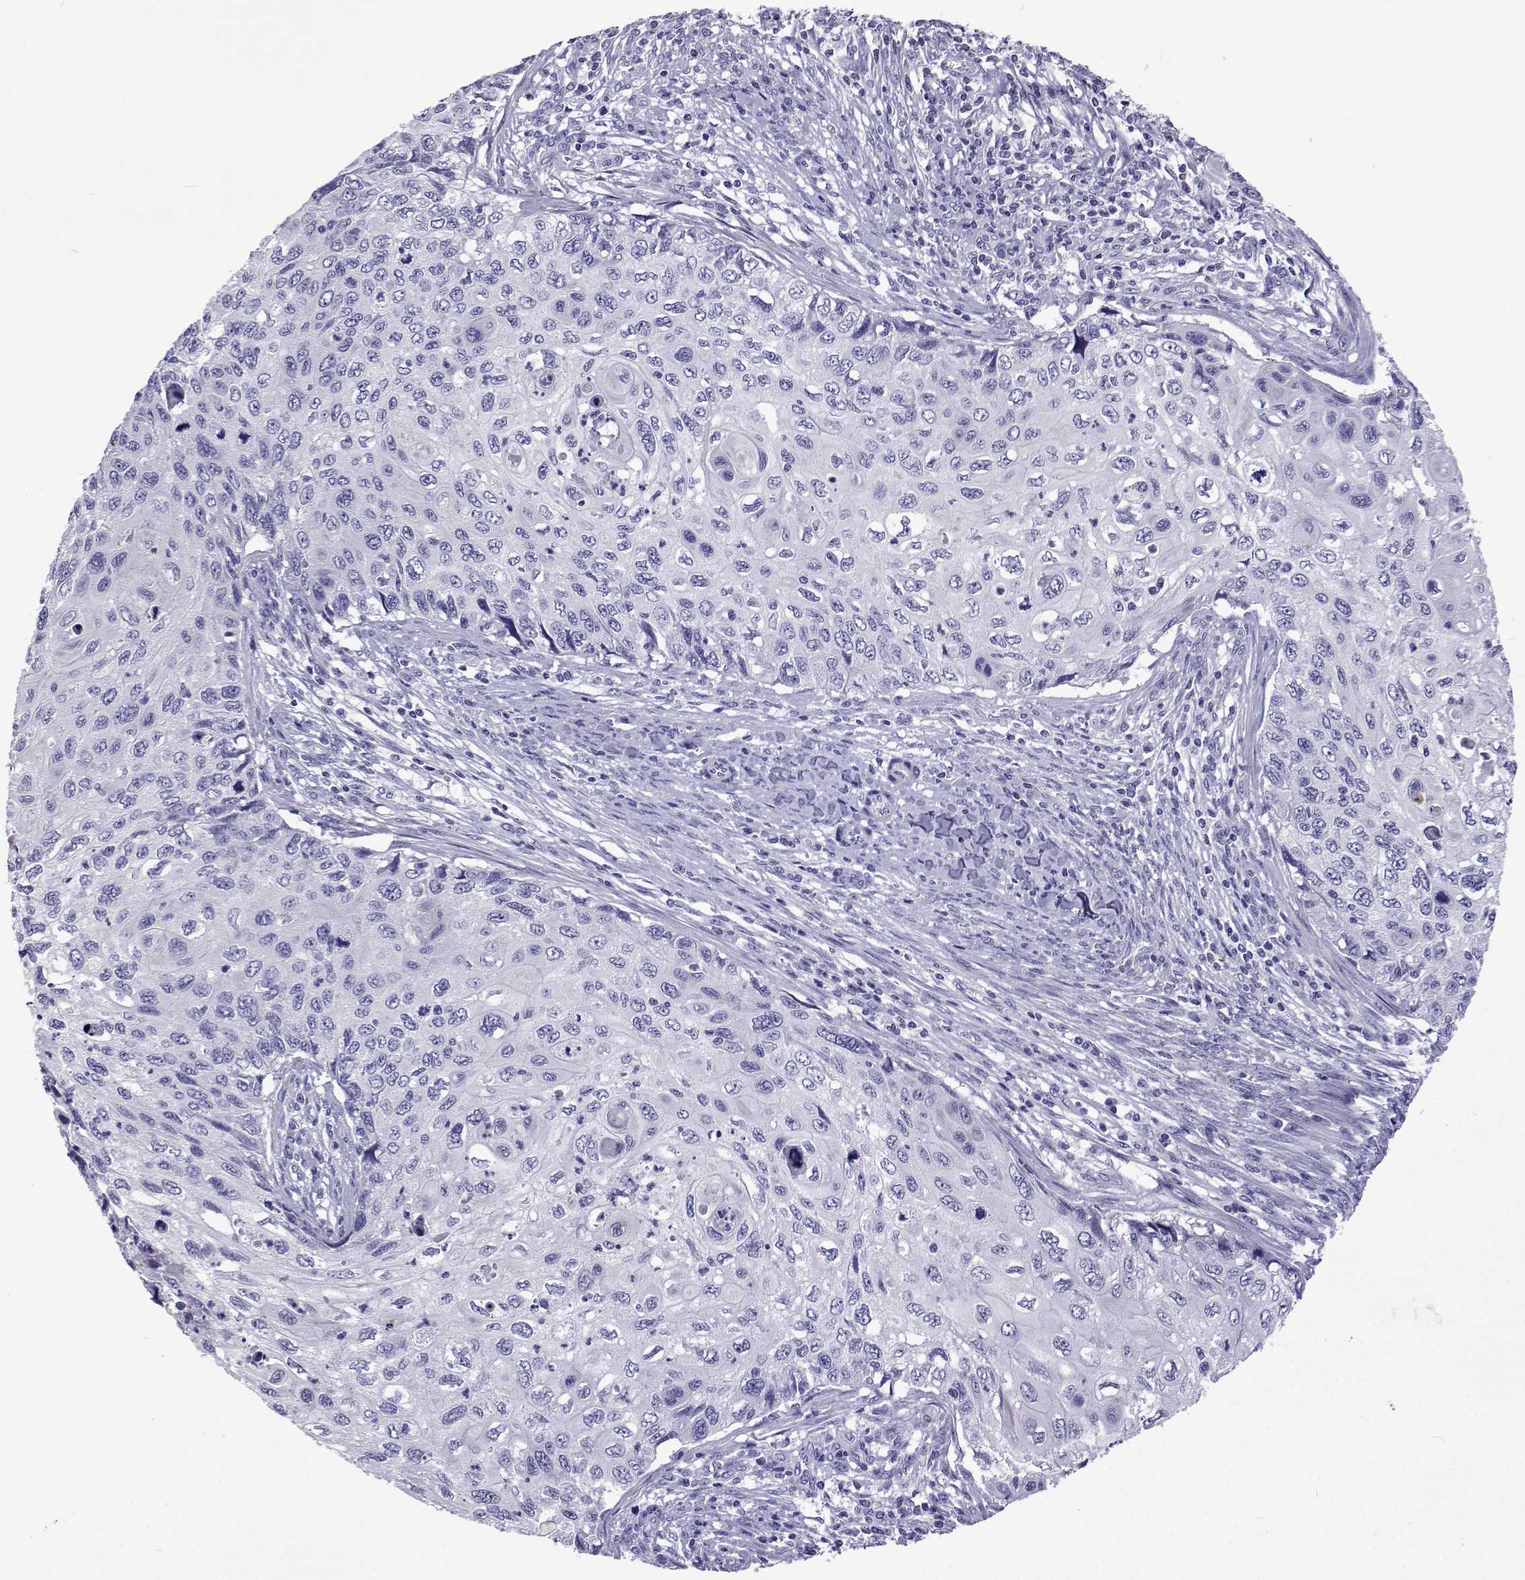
{"staining": {"intensity": "negative", "quantity": "none", "location": "none"}, "tissue": "cervical cancer", "cell_type": "Tumor cells", "image_type": "cancer", "snomed": [{"axis": "morphology", "description": "Squamous cell carcinoma, NOS"}, {"axis": "topography", "description": "Cervix"}], "caption": "High power microscopy image of an IHC histopathology image of cervical squamous cell carcinoma, revealing no significant expression in tumor cells.", "gene": "UMODL1", "patient": {"sex": "female", "age": 70}}